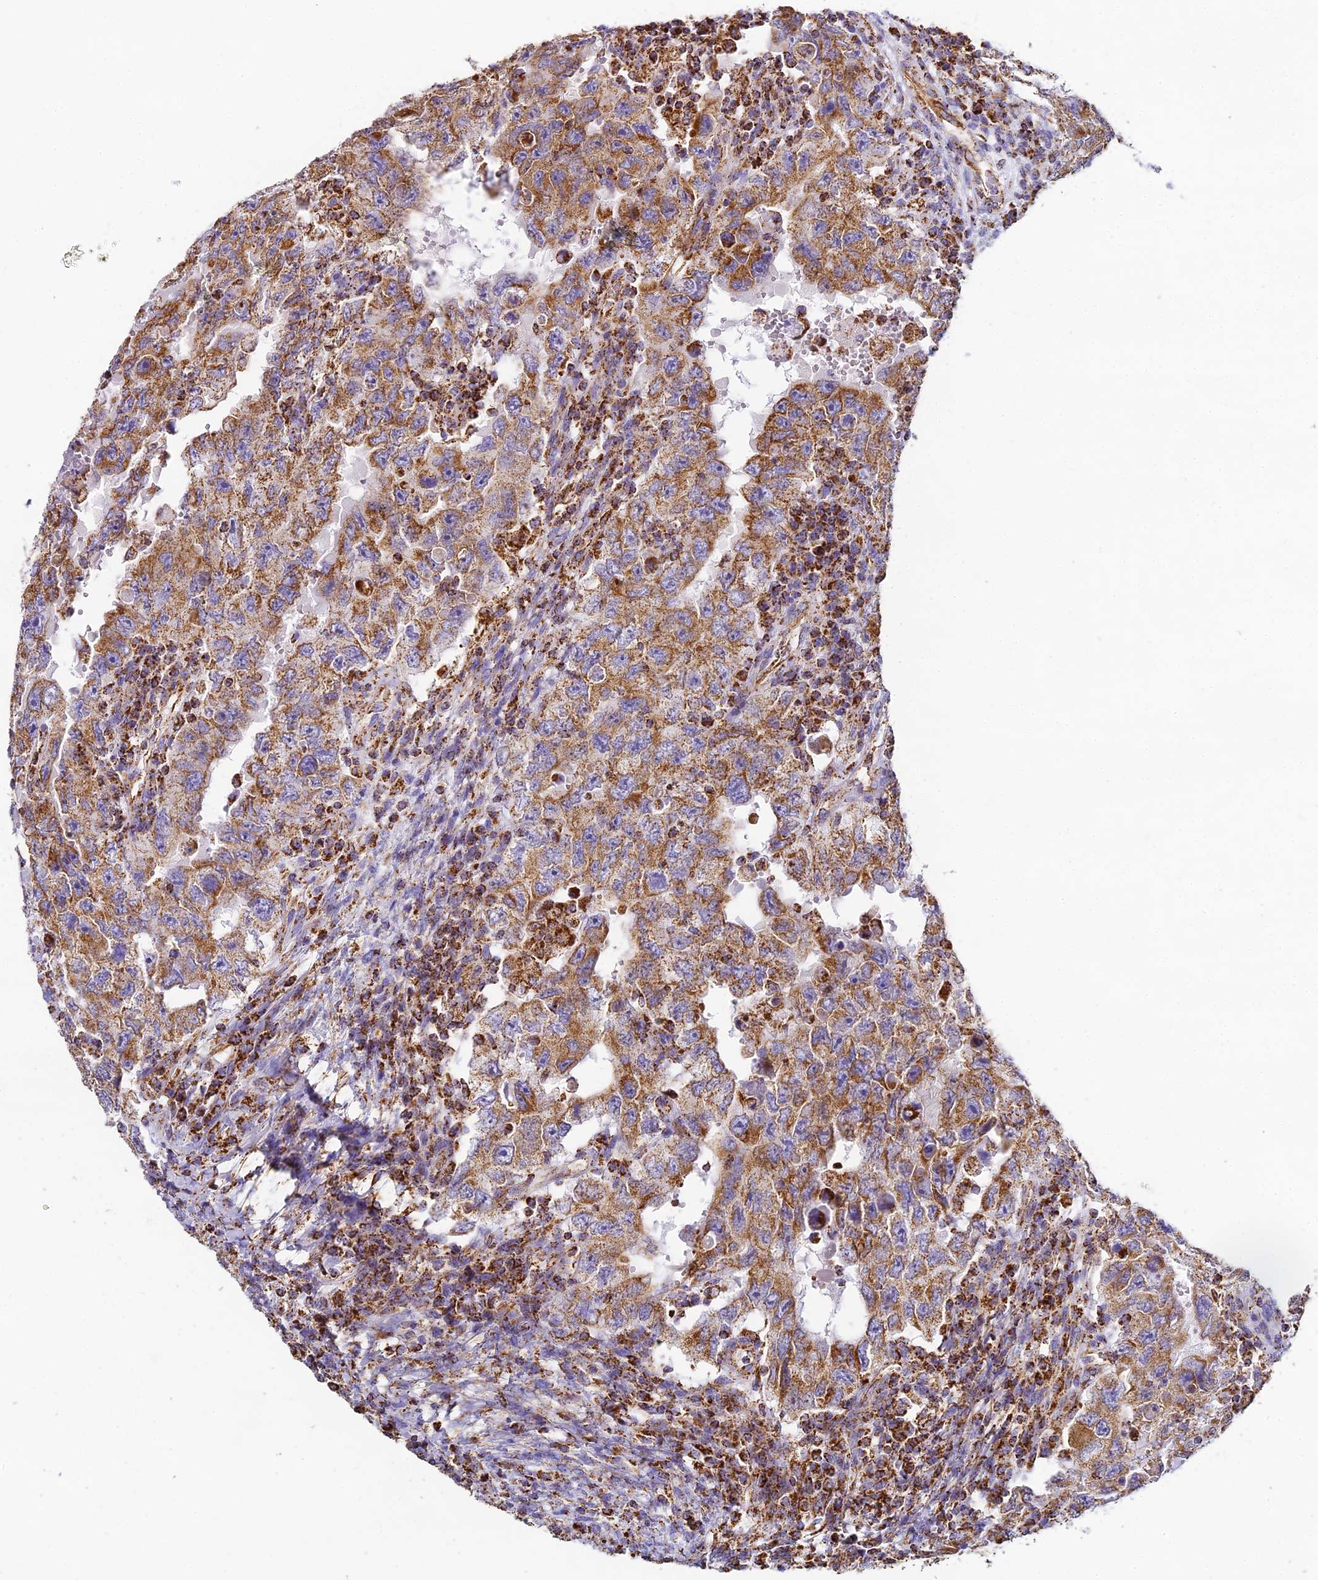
{"staining": {"intensity": "moderate", "quantity": ">75%", "location": "cytoplasmic/membranous"}, "tissue": "testis cancer", "cell_type": "Tumor cells", "image_type": "cancer", "snomed": [{"axis": "morphology", "description": "Carcinoma, Embryonal, NOS"}, {"axis": "topography", "description": "Testis"}], "caption": "Testis cancer stained with DAB IHC exhibits medium levels of moderate cytoplasmic/membranous expression in approximately >75% of tumor cells. Using DAB (3,3'-diaminobenzidine) (brown) and hematoxylin (blue) stains, captured at high magnification using brightfield microscopy.", "gene": "STK17A", "patient": {"sex": "male", "age": 26}}